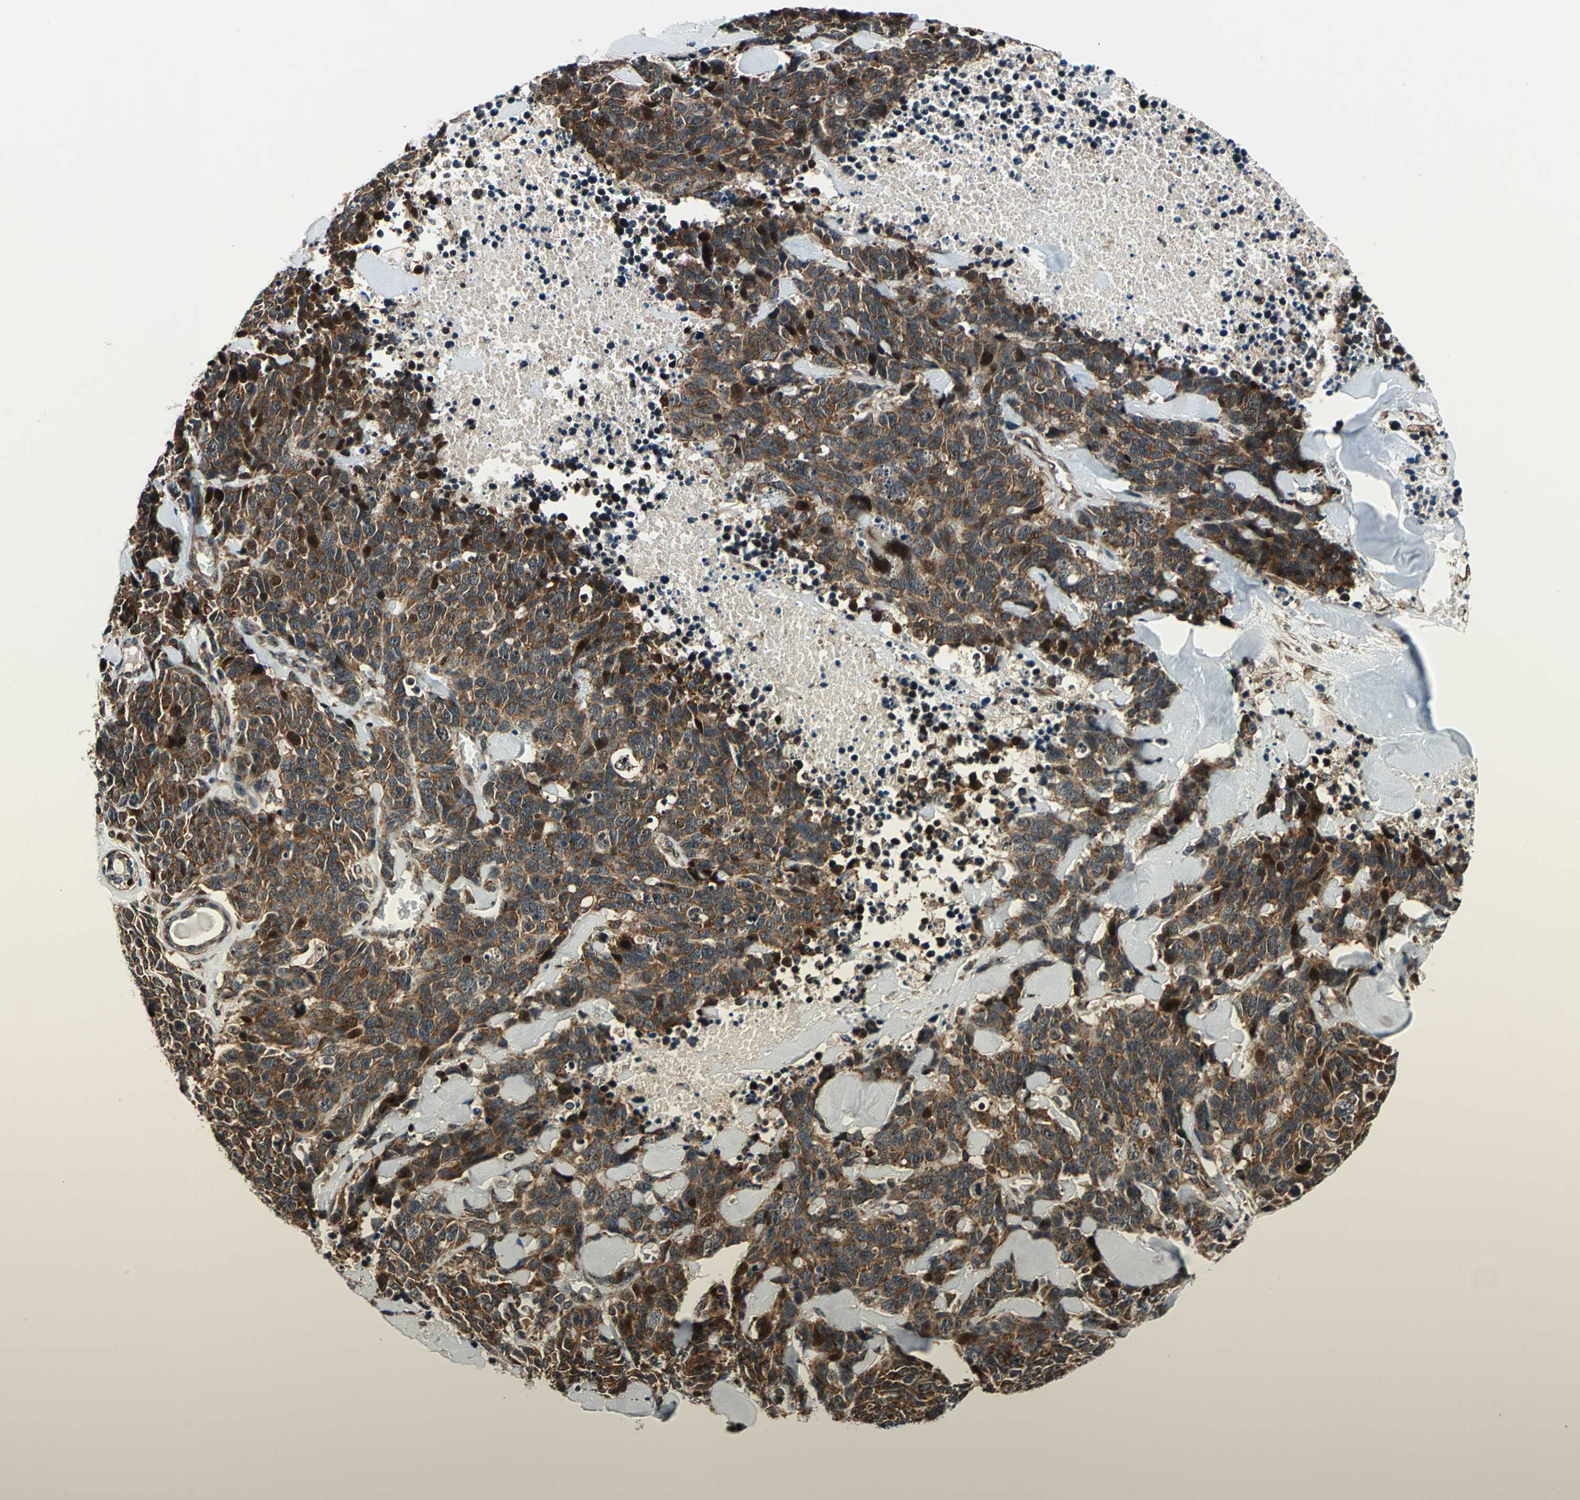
{"staining": {"intensity": "strong", "quantity": ">75%", "location": "cytoplasmic/membranous,nuclear"}, "tissue": "lung cancer", "cell_type": "Tumor cells", "image_type": "cancer", "snomed": [{"axis": "morphology", "description": "Neoplasm, malignant, NOS"}, {"axis": "topography", "description": "Lung"}], "caption": "Strong cytoplasmic/membranous and nuclear protein staining is seen in about >75% of tumor cells in lung neoplasm (malignant).", "gene": "AATF", "patient": {"sex": "female", "age": 58}}